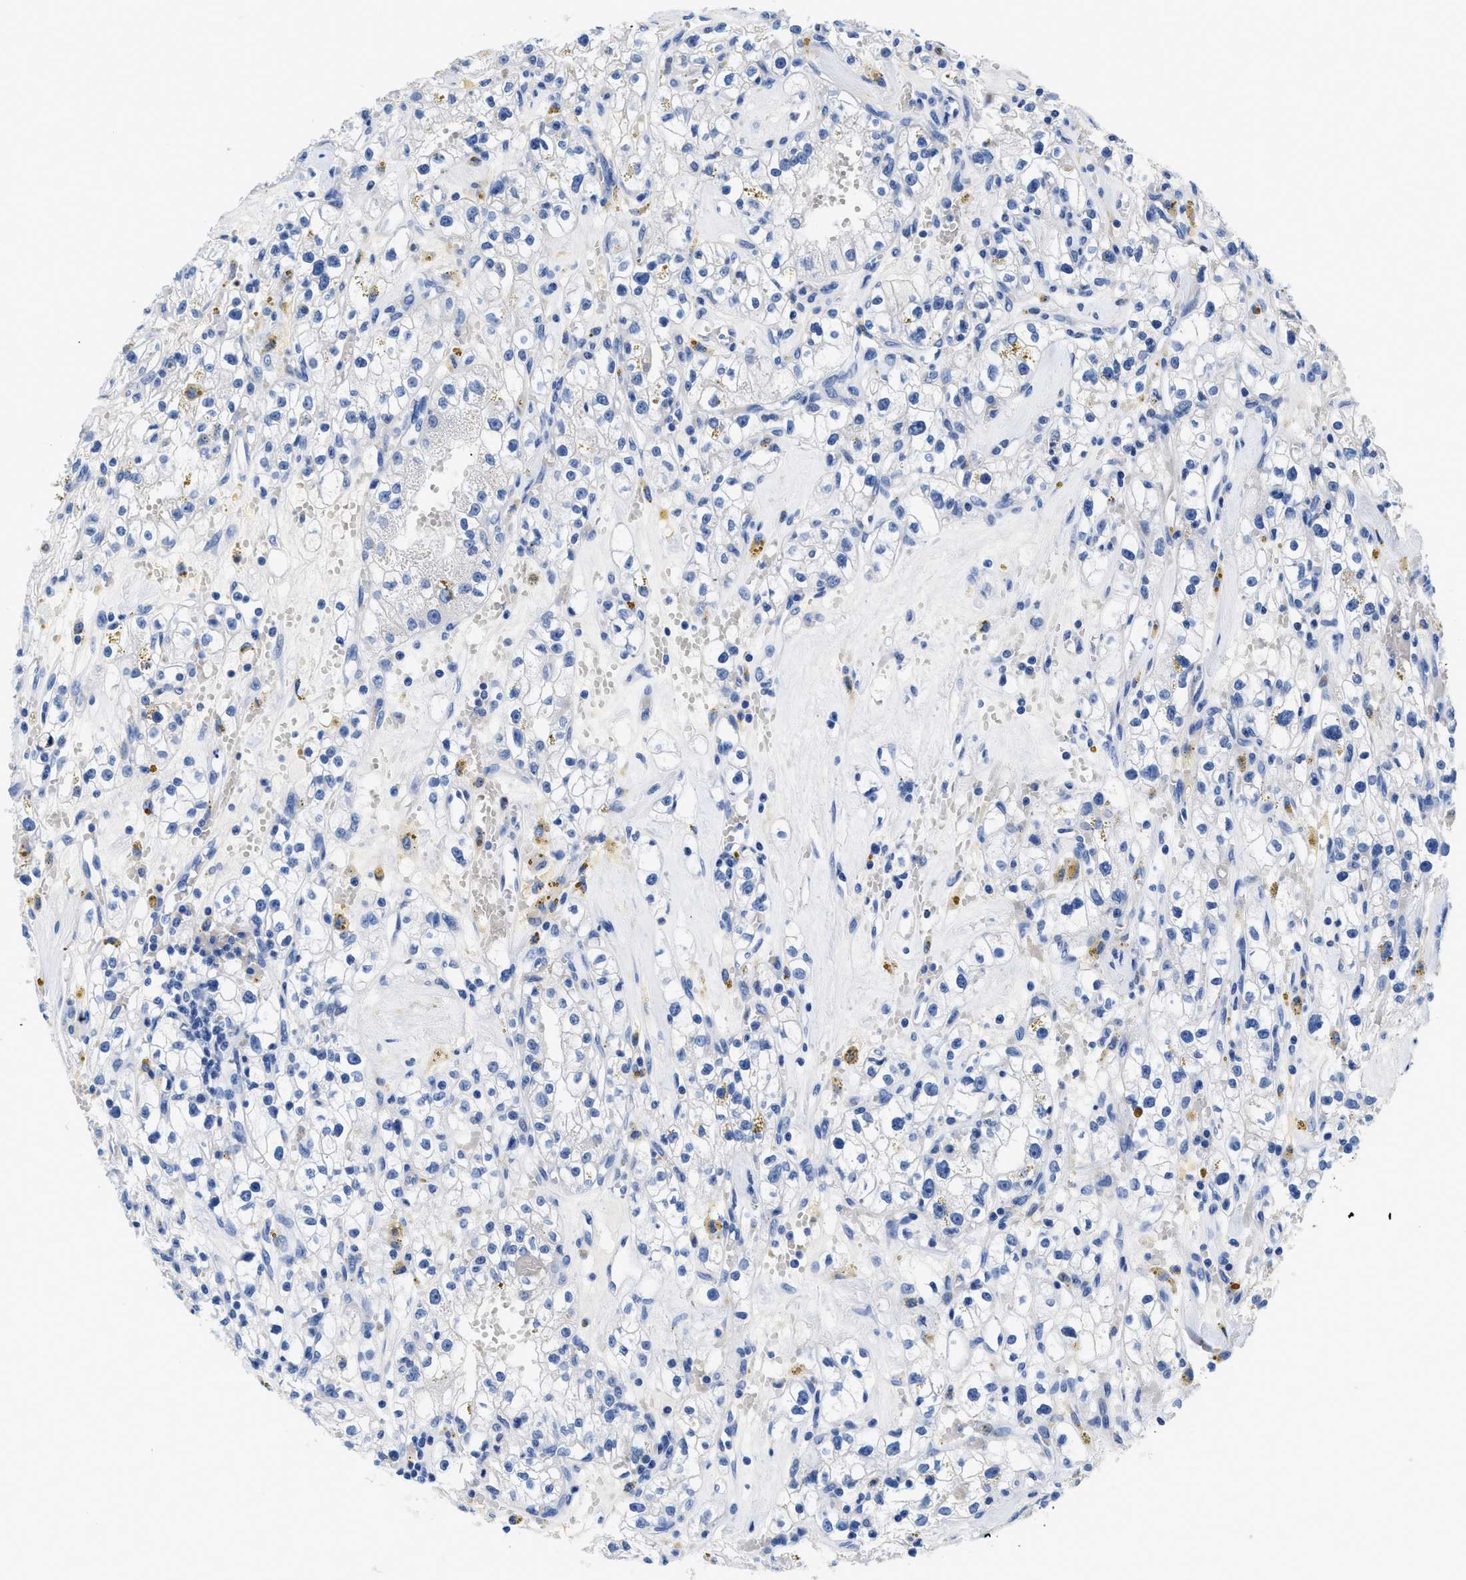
{"staining": {"intensity": "negative", "quantity": "none", "location": "none"}, "tissue": "renal cancer", "cell_type": "Tumor cells", "image_type": "cancer", "snomed": [{"axis": "morphology", "description": "Adenocarcinoma, NOS"}, {"axis": "topography", "description": "Kidney"}], "caption": "Immunohistochemical staining of adenocarcinoma (renal) demonstrates no significant positivity in tumor cells. (DAB IHC with hematoxylin counter stain).", "gene": "SLFN13", "patient": {"sex": "male", "age": 56}}